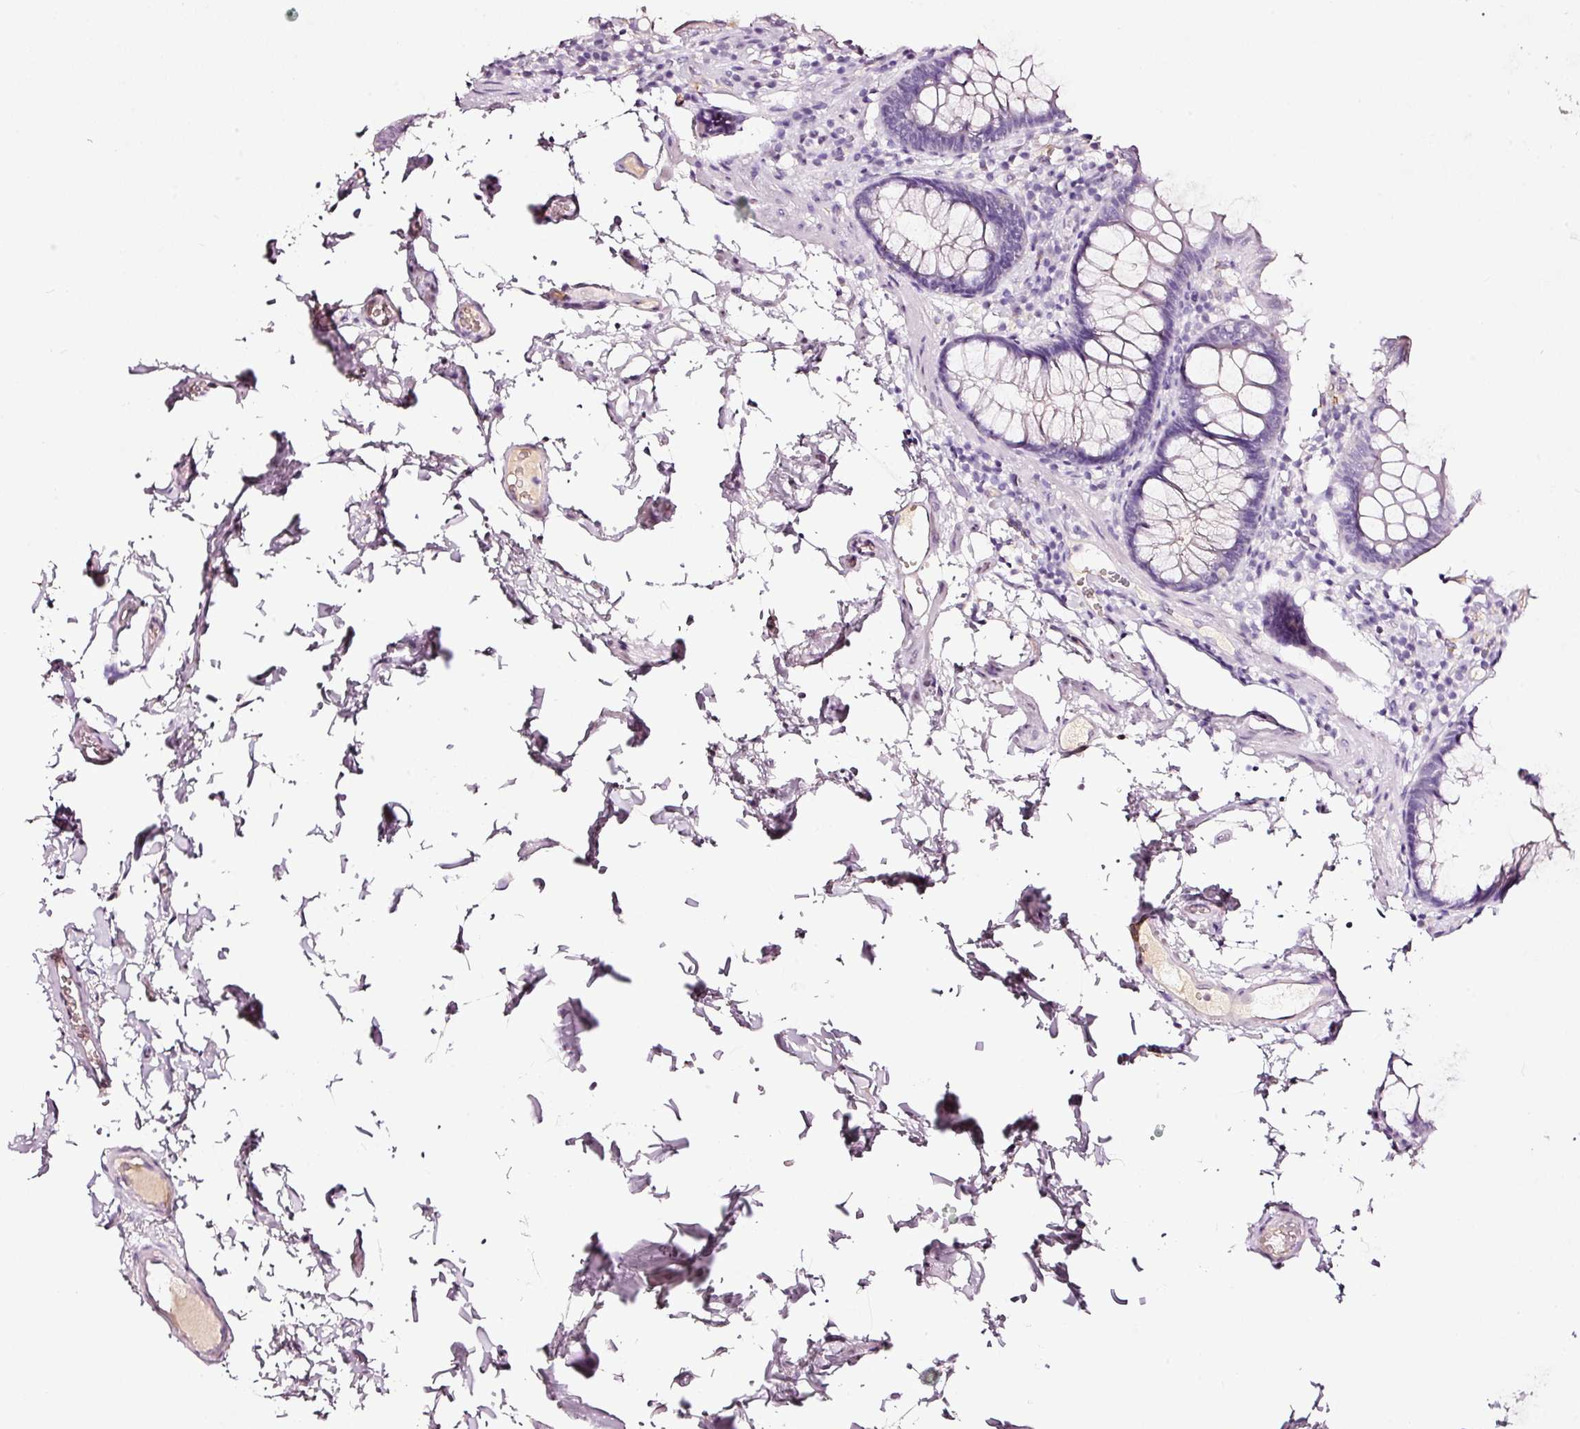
{"staining": {"intensity": "weak", "quantity": "25%-75%", "location": "cytoplasmic/membranous"}, "tissue": "colon", "cell_type": "Endothelial cells", "image_type": "normal", "snomed": [{"axis": "morphology", "description": "Normal tissue, NOS"}, {"axis": "topography", "description": "Colon"}, {"axis": "topography", "description": "Peripheral nerve tissue"}], "caption": "This photomicrograph reveals unremarkable colon stained with IHC to label a protein in brown. The cytoplasmic/membranous of endothelial cells show weak positivity for the protein. Nuclei are counter-stained blue.", "gene": "LAMP3", "patient": {"sex": "male", "age": 84}}